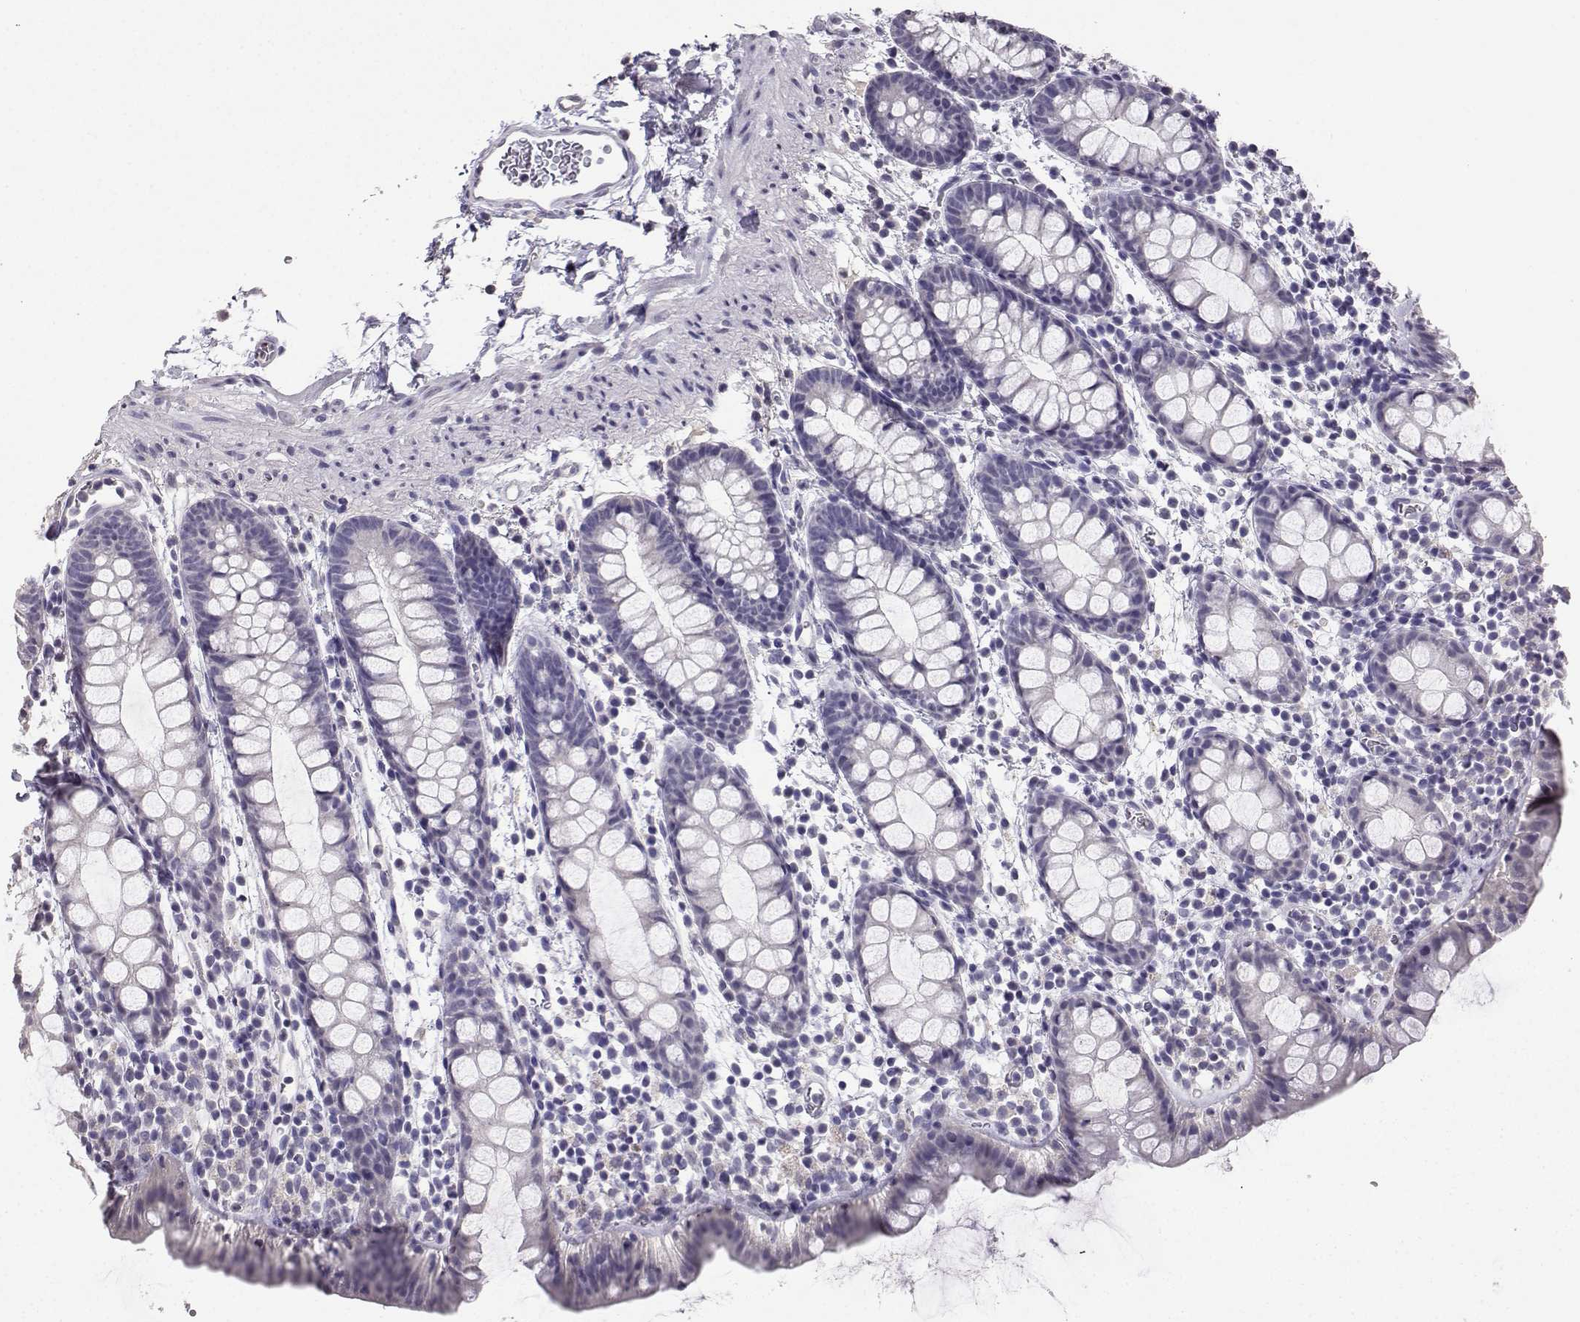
{"staining": {"intensity": "negative", "quantity": "none", "location": "none"}, "tissue": "rectum", "cell_type": "Glandular cells", "image_type": "normal", "snomed": [{"axis": "morphology", "description": "Normal tissue, NOS"}, {"axis": "topography", "description": "Rectum"}], "caption": "Immunohistochemical staining of unremarkable rectum demonstrates no significant staining in glandular cells. (Immunohistochemistry, brightfield microscopy, high magnification).", "gene": "SPAG11A", "patient": {"sex": "male", "age": 57}}